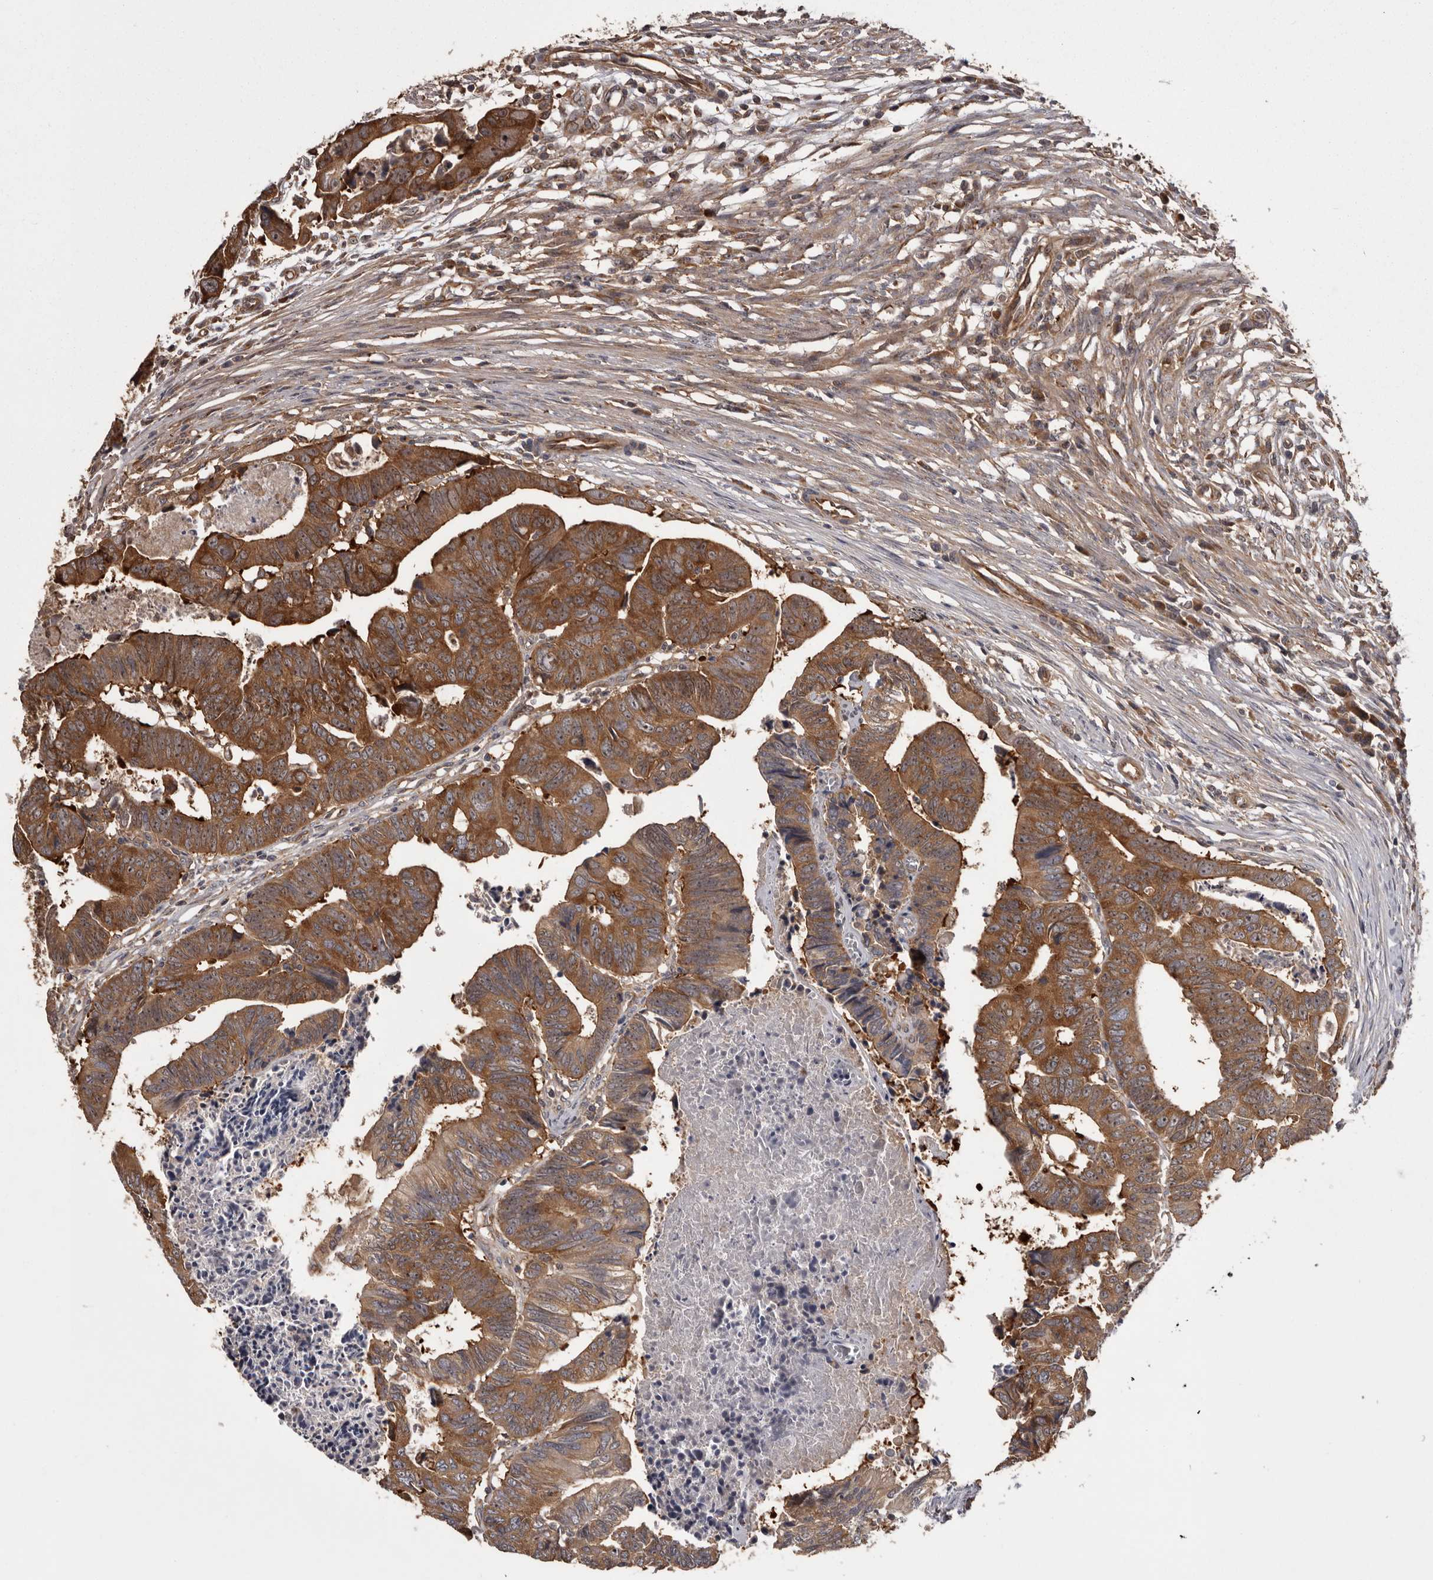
{"staining": {"intensity": "moderate", "quantity": ">75%", "location": "cytoplasmic/membranous"}, "tissue": "colorectal cancer", "cell_type": "Tumor cells", "image_type": "cancer", "snomed": [{"axis": "morphology", "description": "Adenocarcinoma, NOS"}, {"axis": "topography", "description": "Rectum"}], "caption": "Immunohistochemistry (IHC) histopathology image of neoplastic tissue: adenocarcinoma (colorectal) stained using immunohistochemistry (IHC) exhibits medium levels of moderate protein expression localized specifically in the cytoplasmic/membranous of tumor cells, appearing as a cytoplasmic/membranous brown color.", "gene": "DARS1", "patient": {"sex": "female", "age": 65}}